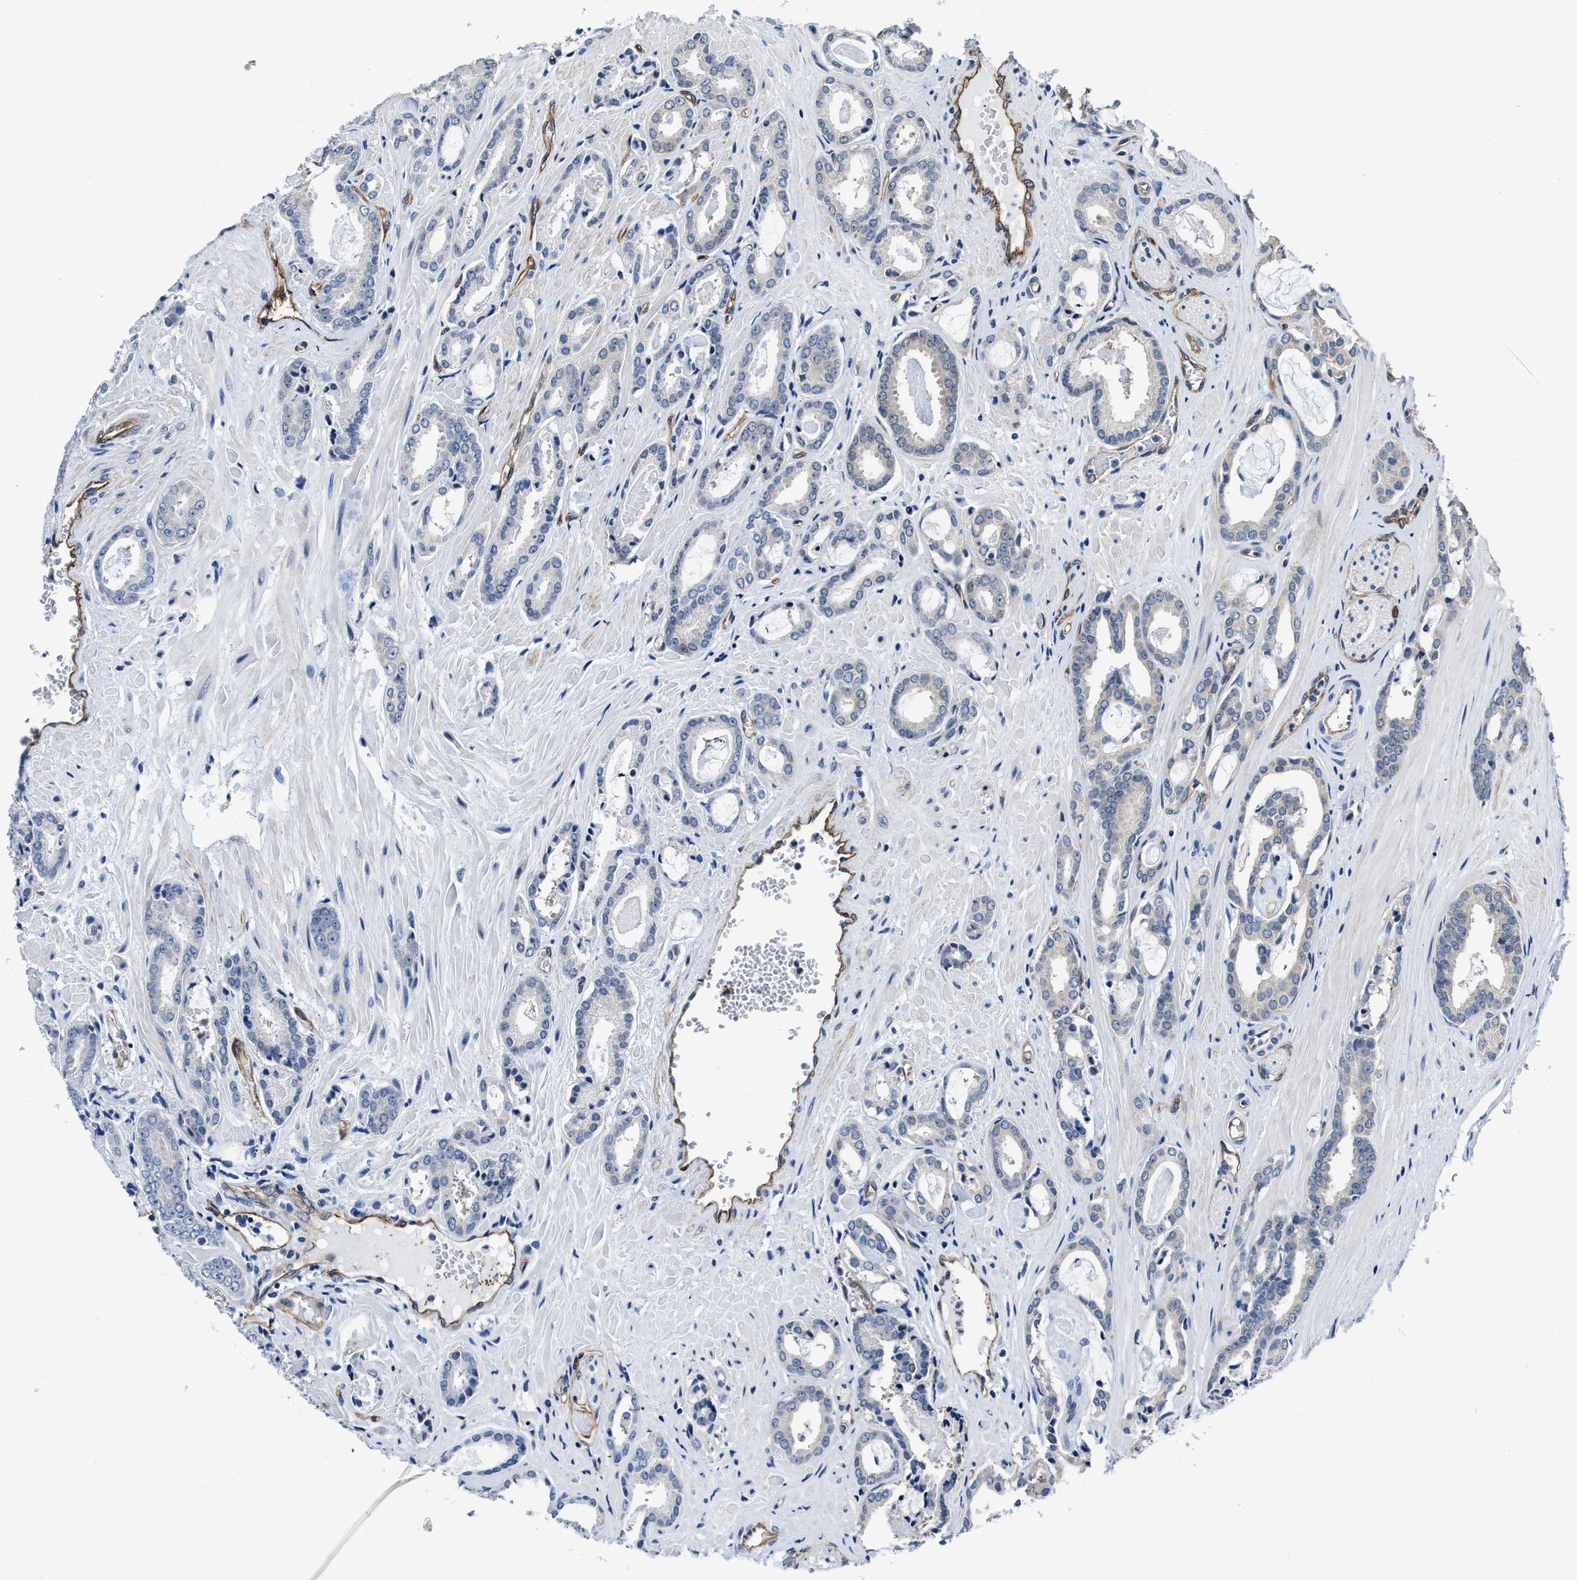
{"staining": {"intensity": "negative", "quantity": "none", "location": "none"}, "tissue": "prostate cancer", "cell_type": "Tumor cells", "image_type": "cancer", "snomed": [{"axis": "morphology", "description": "Adenocarcinoma, Low grade"}, {"axis": "topography", "description": "Prostate"}], "caption": "Tumor cells are negative for protein expression in human adenocarcinoma (low-grade) (prostate).", "gene": "C22orf42", "patient": {"sex": "male", "age": 53}}